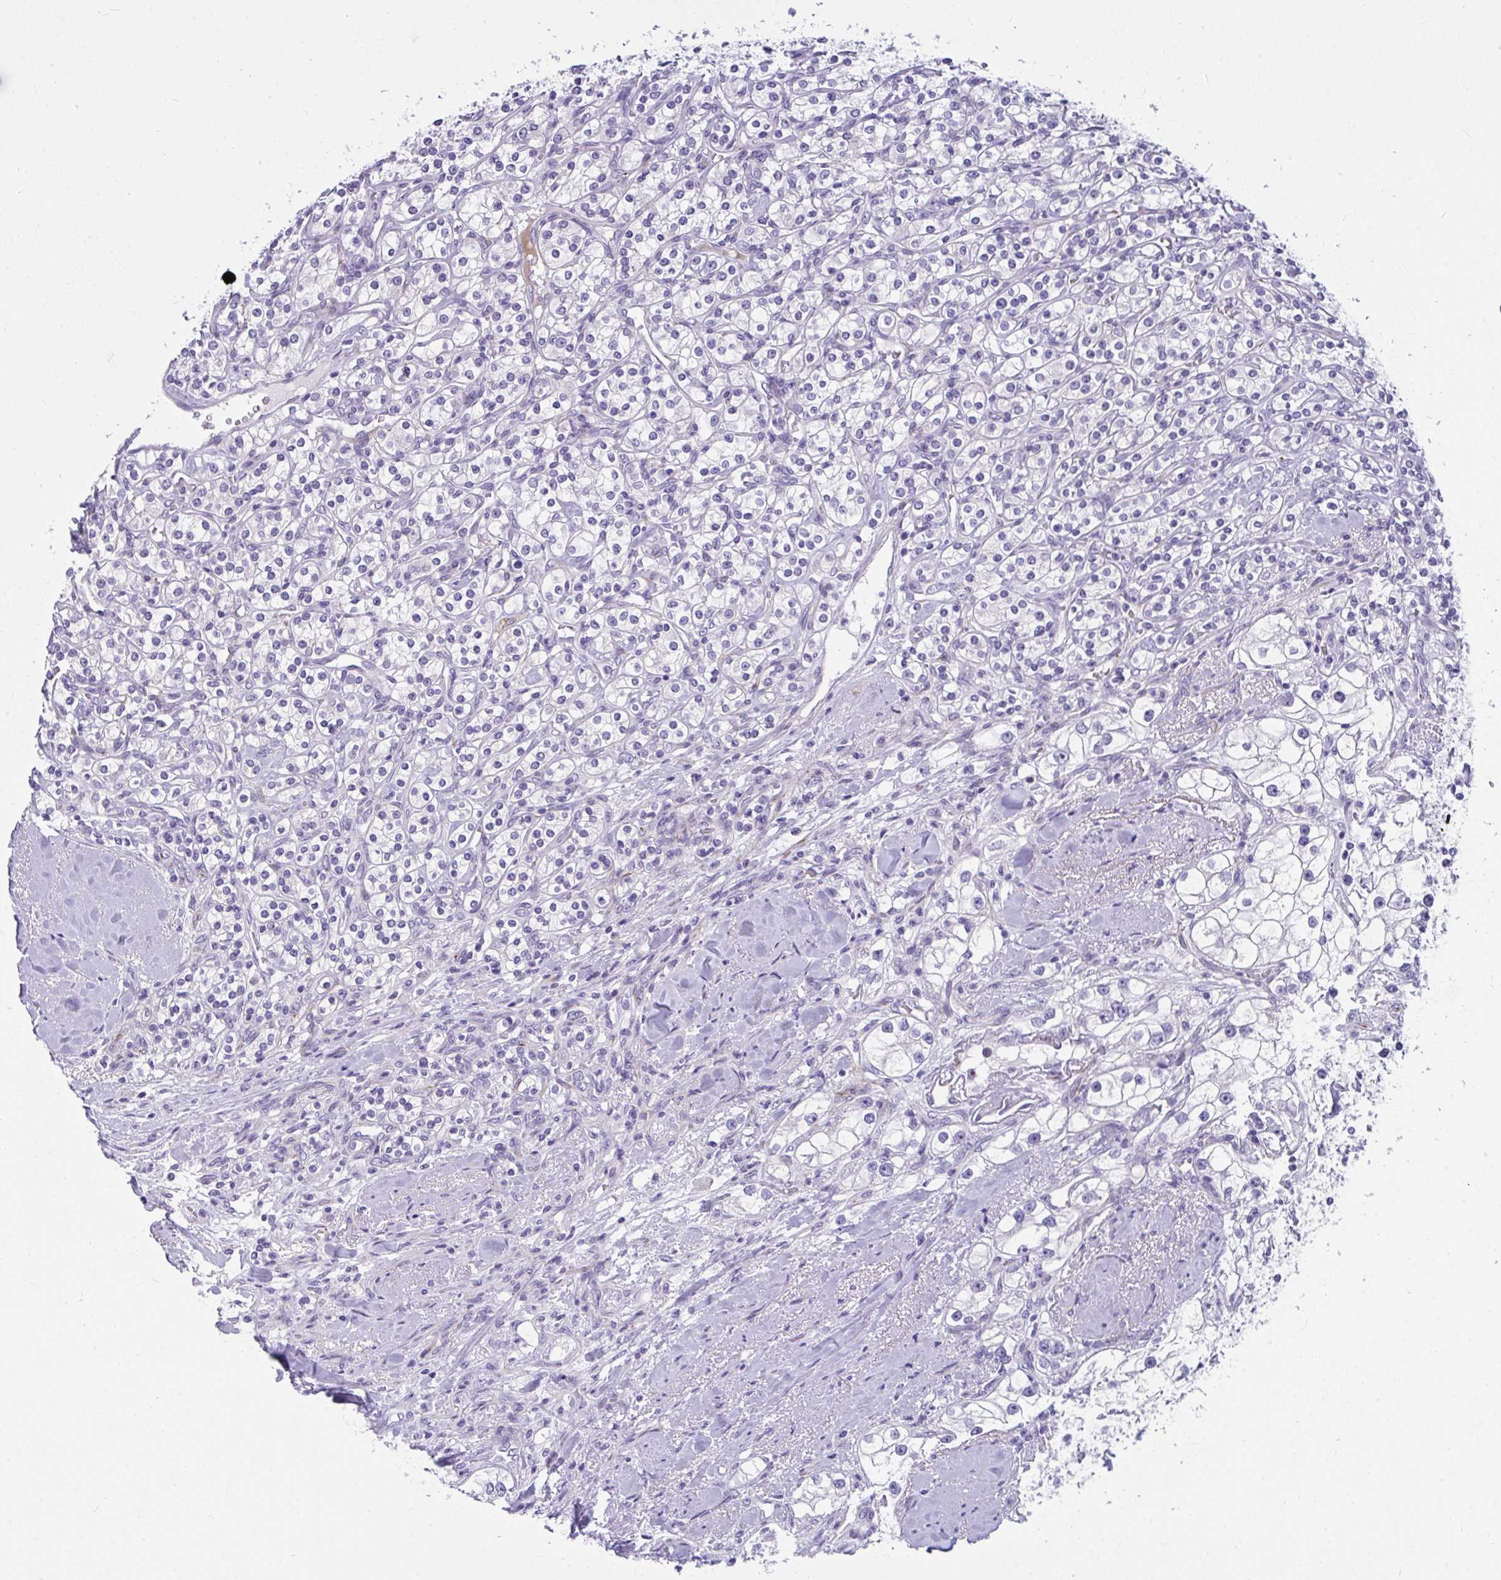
{"staining": {"intensity": "negative", "quantity": "none", "location": "none"}, "tissue": "renal cancer", "cell_type": "Tumor cells", "image_type": "cancer", "snomed": [{"axis": "morphology", "description": "Adenocarcinoma, NOS"}, {"axis": "topography", "description": "Kidney"}], "caption": "Immunohistochemistry (IHC) photomicrograph of human adenocarcinoma (renal) stained for a protein (brown), which displays no positivity in tumor cells.", "gene": "TSBP1", "patient": {"sex": "male", "age": 77}}